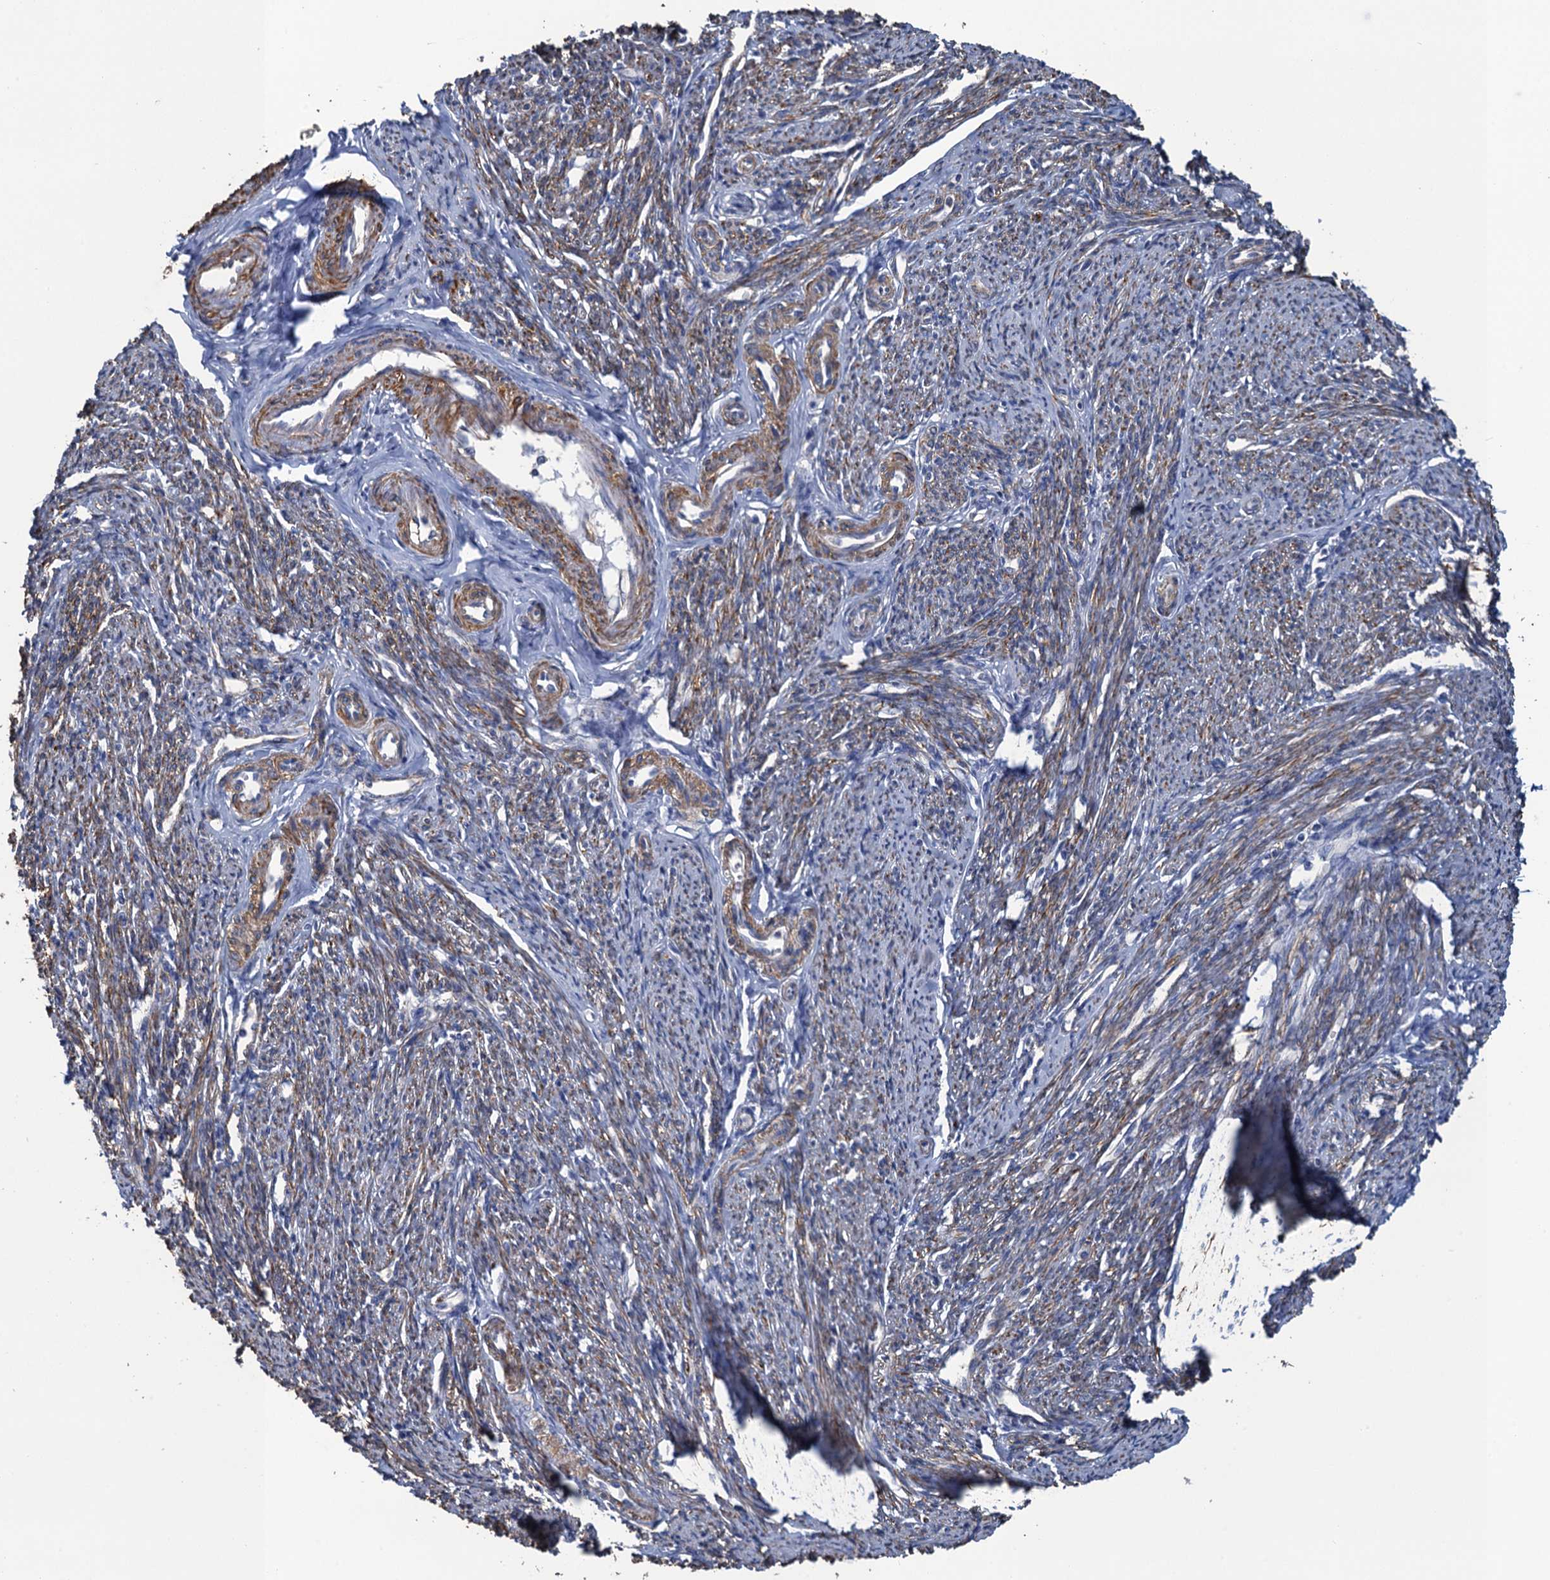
{"staining": {"intensity": "moderate", "quantity": "25%-75%", "location": "cytoplasmic/membranous"}, "tissue": "smooth muscle", "cell_type": "Smooth muscle cells", "image_type": "normal", "snomed": [{"axis": "morphology", "description": "Normal tissue, NOS"}, {"axis": "topography", "description": "Smooth muscle"}, {"axis": "topography", "description": "Uterus"}], "caption": "Brown immunohistochemical staining in benign smooth muscle exhibits moderate cytoplasmic/membranous staining in about 25%-75% of smooth muscle cells. (IHC, brightfield microscopy, high magnification).", "gene": "ENSG00000260643", "patient": {"sex": "female", "age": 59}}